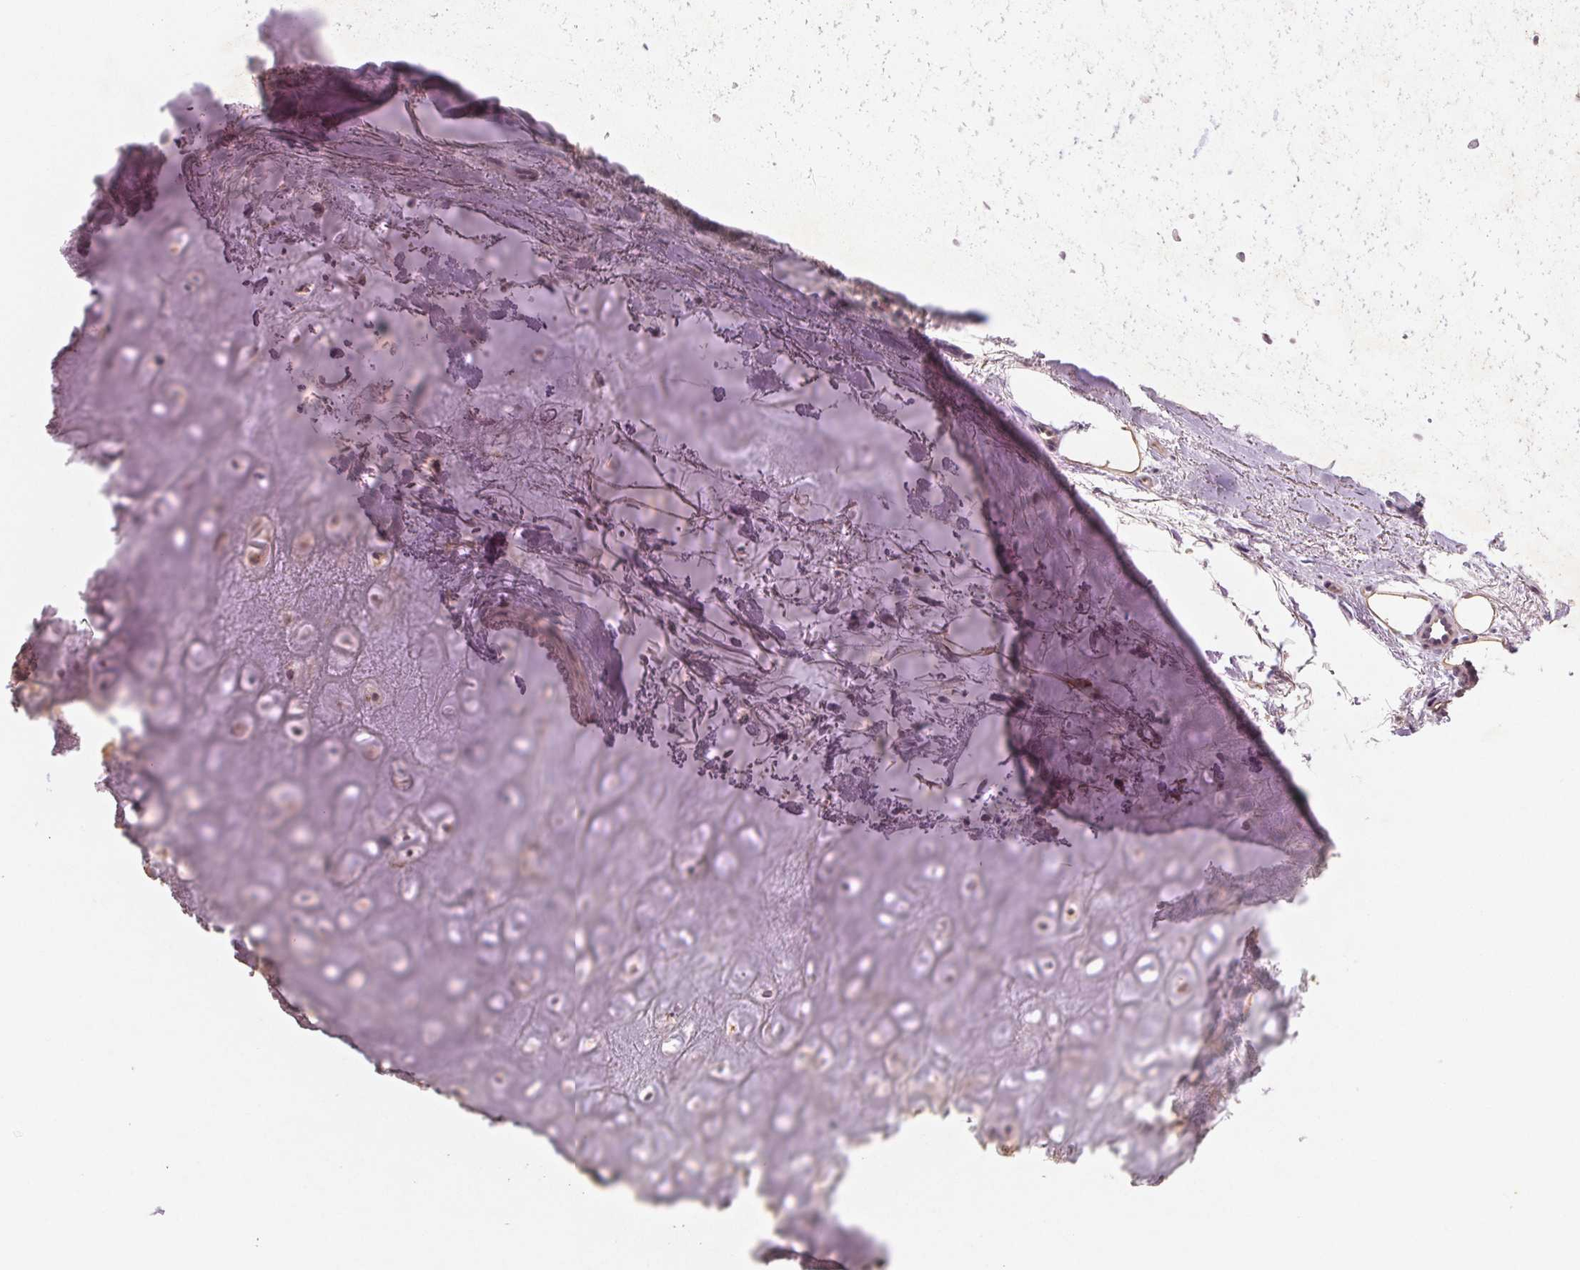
{"staining": {"intensity": "weak", "quantity": "<25%", "location": "cytoplasmic/membranous"}, "tissue": "soft tissue", "cell_type": "Chondrocytes", "image_type": "normal", "snomed": [{"axis": "morphology", "description": "Normal tissue, NOS"}, {"axis": "topography", "description": "Cartilage tissue"}], "caption": "Human soft tissue stained for a protein using immunohistochemistry (IHC) exhibits no expression in chondrocytes.", "gene": "YIF1B", "patient": {"sex": "male", "age": 65}}